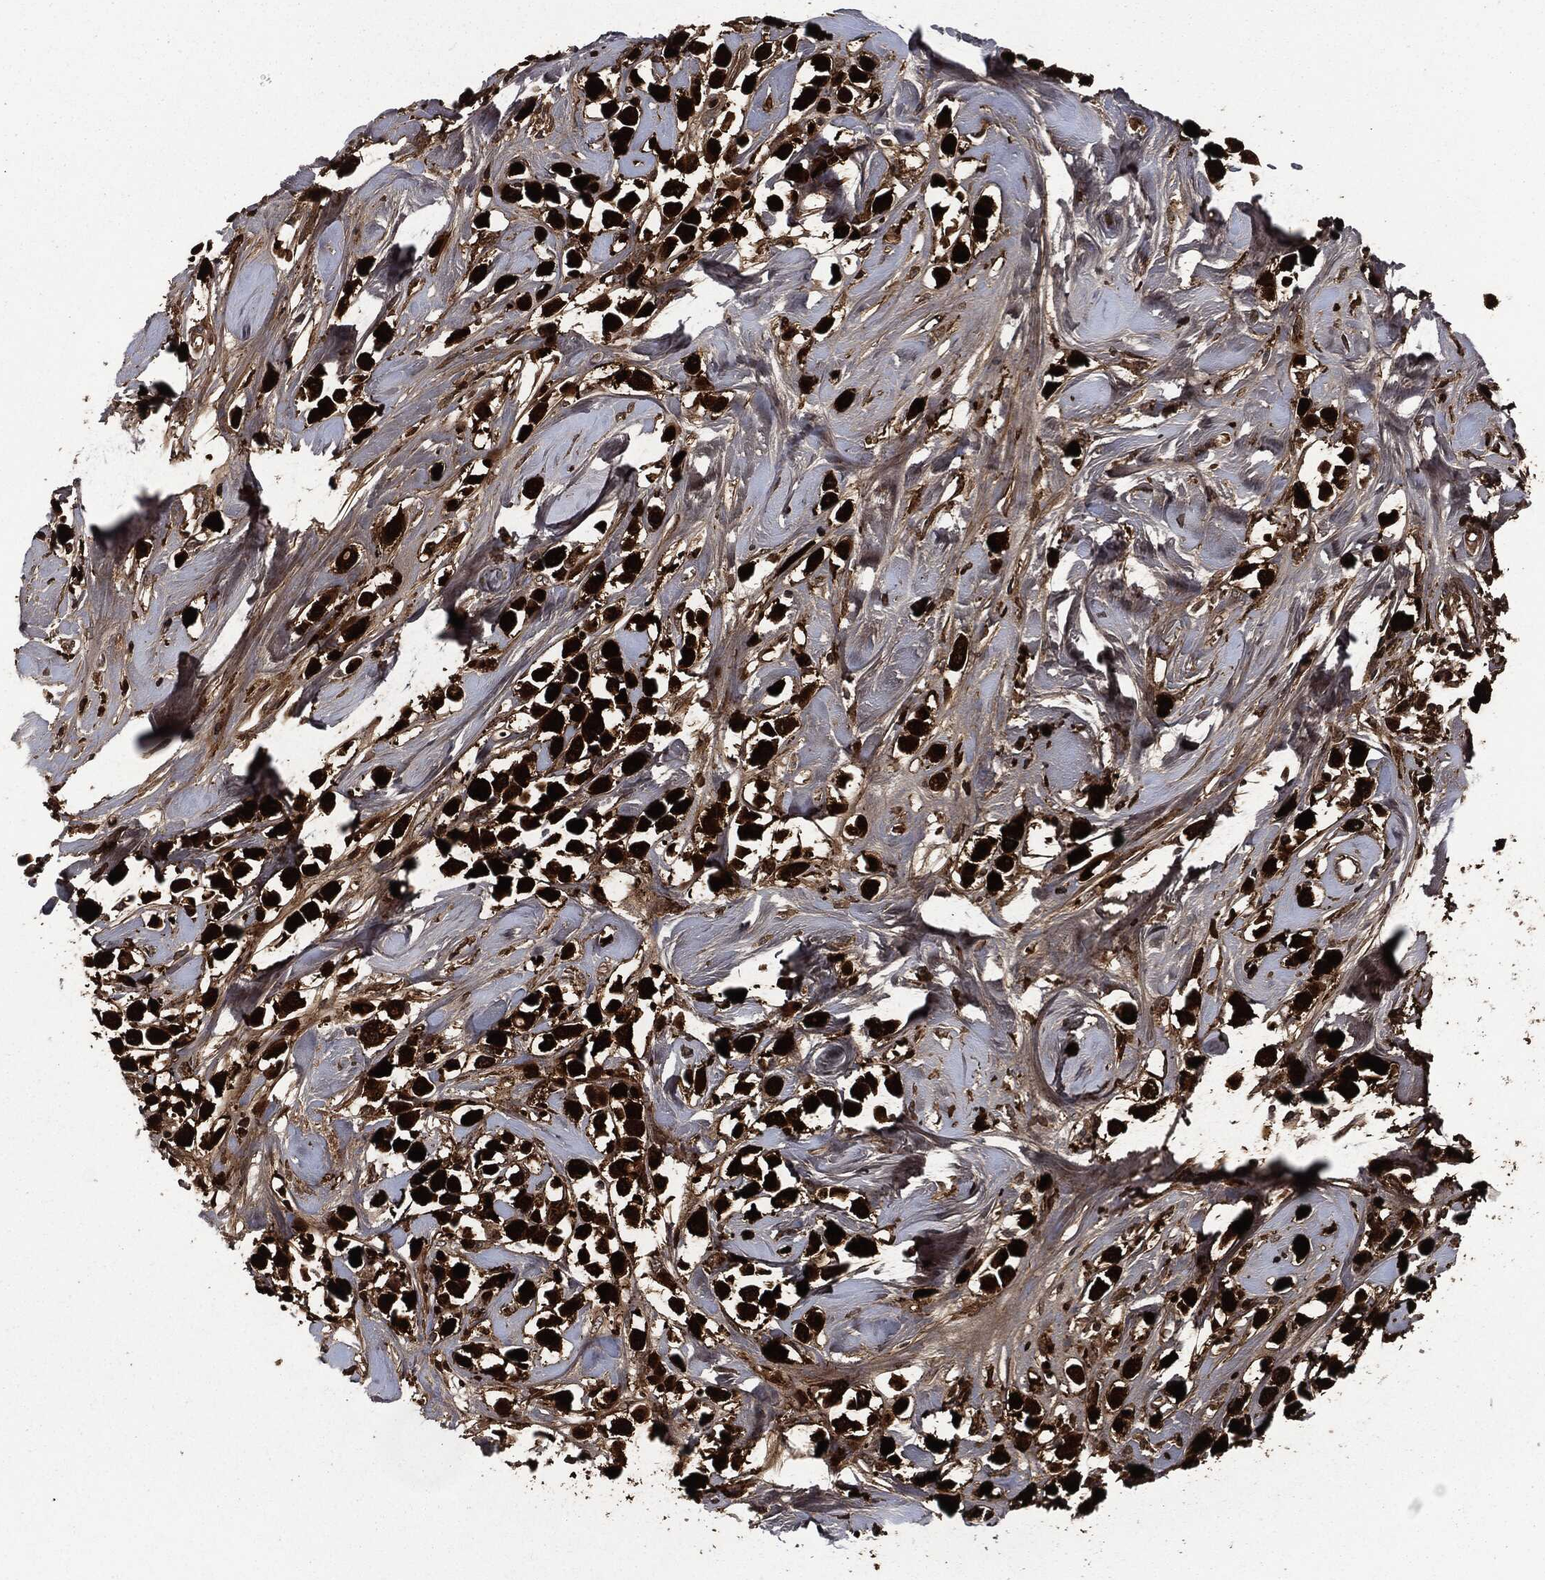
{"staining": {"intensity": "strong", "quantity": ">75%", "location": "cytoplasmic/membranous"}, "tissue": "breast cancer", "cell_type": "Tumor cells", "image_type": "cancer", "snomed": [{"axis": "morphology", "description": "Duct carcinoma"}, {"axis": "topography", "description": "Breast"}], "caption": "Immunohistochemical staining of breast cancer (infiltrating ductal carcinoma) shows high levels of strong cytoplasmic/membranous protein expression in approximately >75% of tumor cells. (DAB (3,3'-diaminobenzidine) = brown stain, brightfield microscopy at high magnification).", "gene": "CRABP2", "patient": {"sex": "female", "age": 61}}